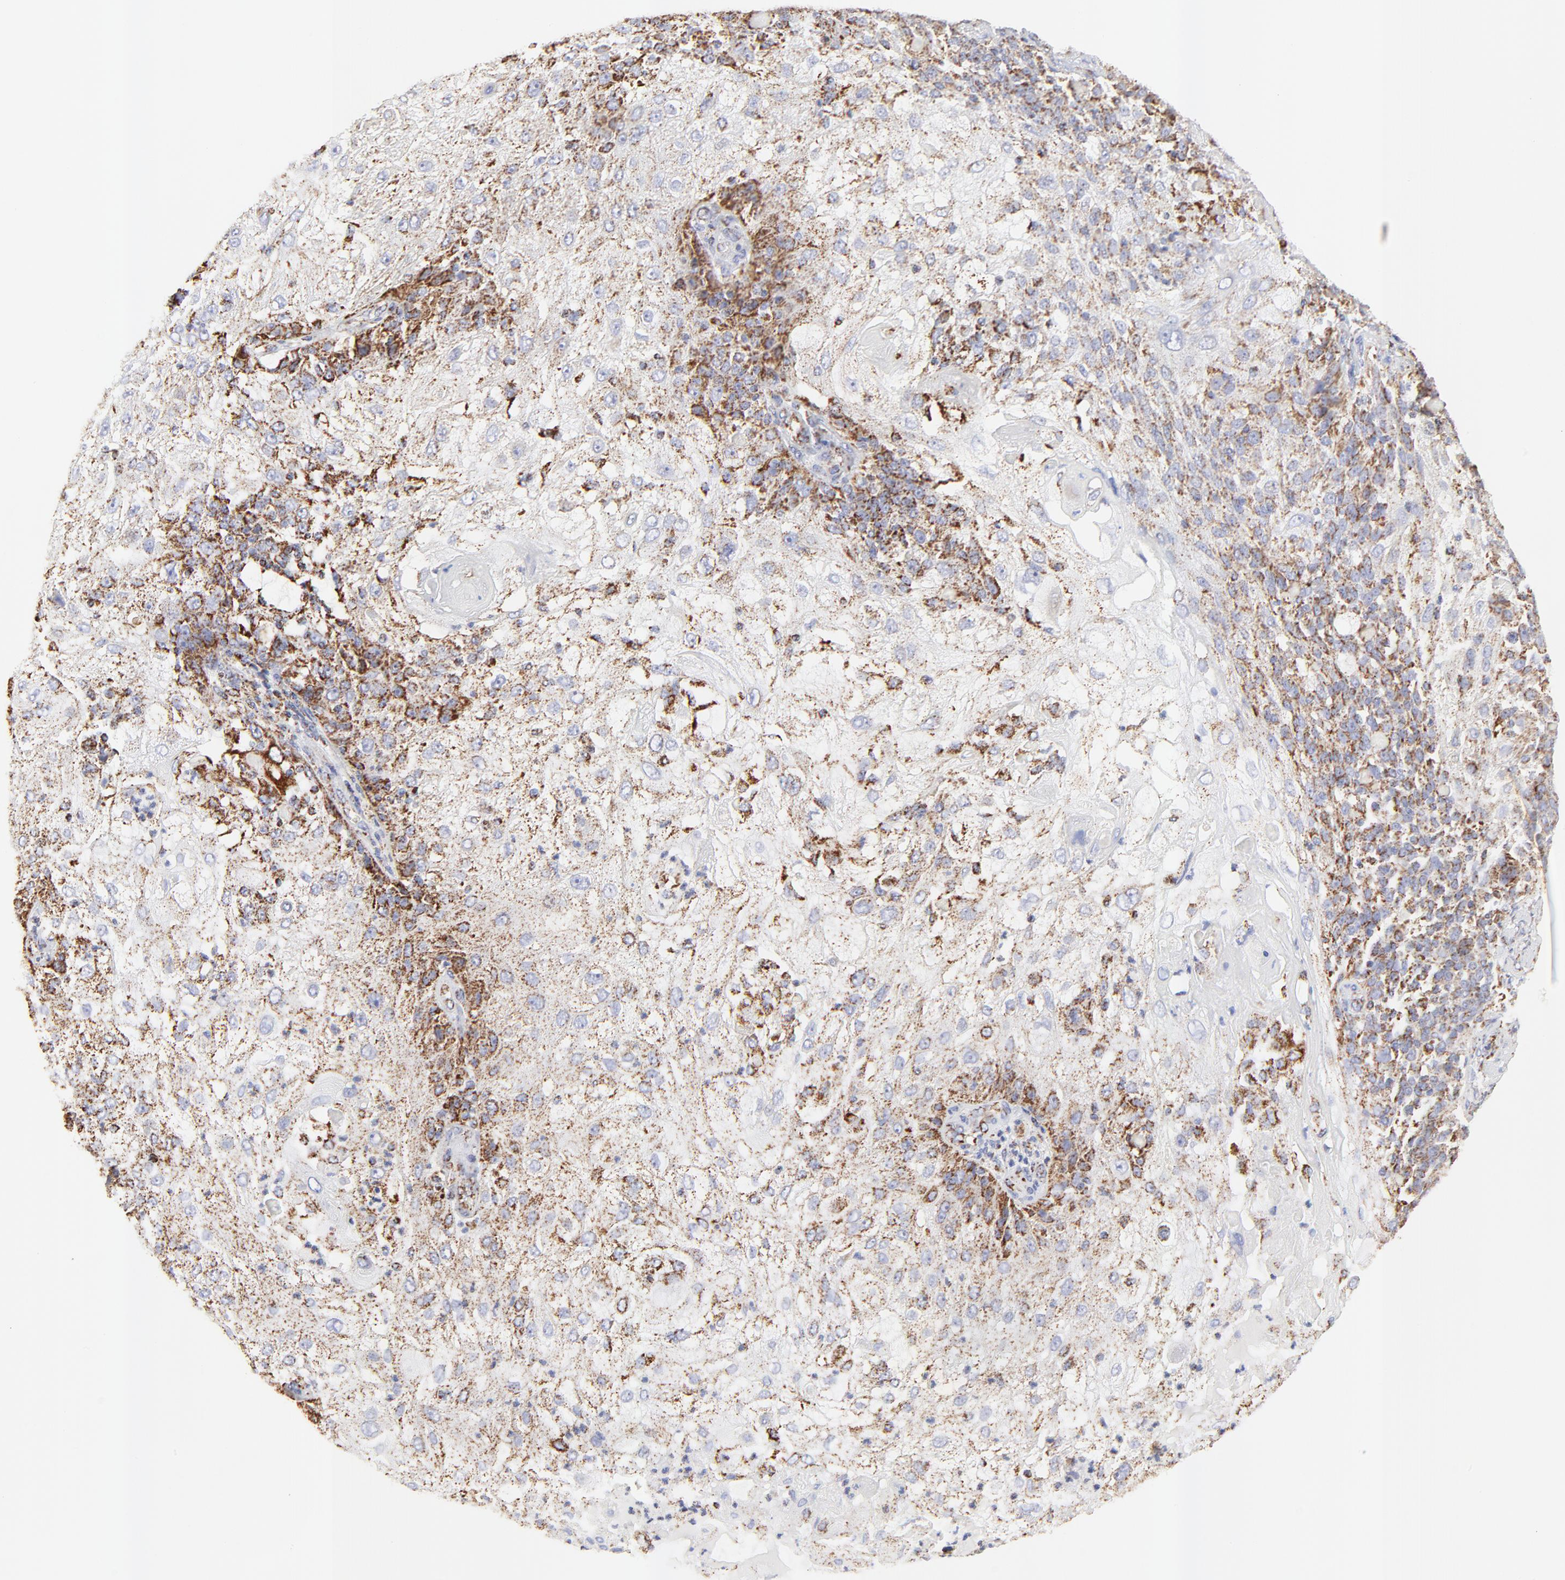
{"staining": {"intensity": "moderate", "quantity": ">75%", "location": "cytoplasmic/membranous"}, "tissue": "skin cancer", "cell_type": "Tumor cells", "image_type": "cancer", "snomed": [{"axis": "morphology", "description": "Normal tissue, NOS"}, {"axis": "morphology", "description": "Squamous cell carcinoma, NOS"}, {"axis": "topography", "description": "Skin"}], "caption": "There is medium levels of moderate cytoplasmic/membranous expression in tumor cells of skin cancer (squamous cell carcinoma), as demonstrated by immunohistochemical staining (brown color).", "gene": "COX4I1", "patient": {"sex": "female", "age": 83}}